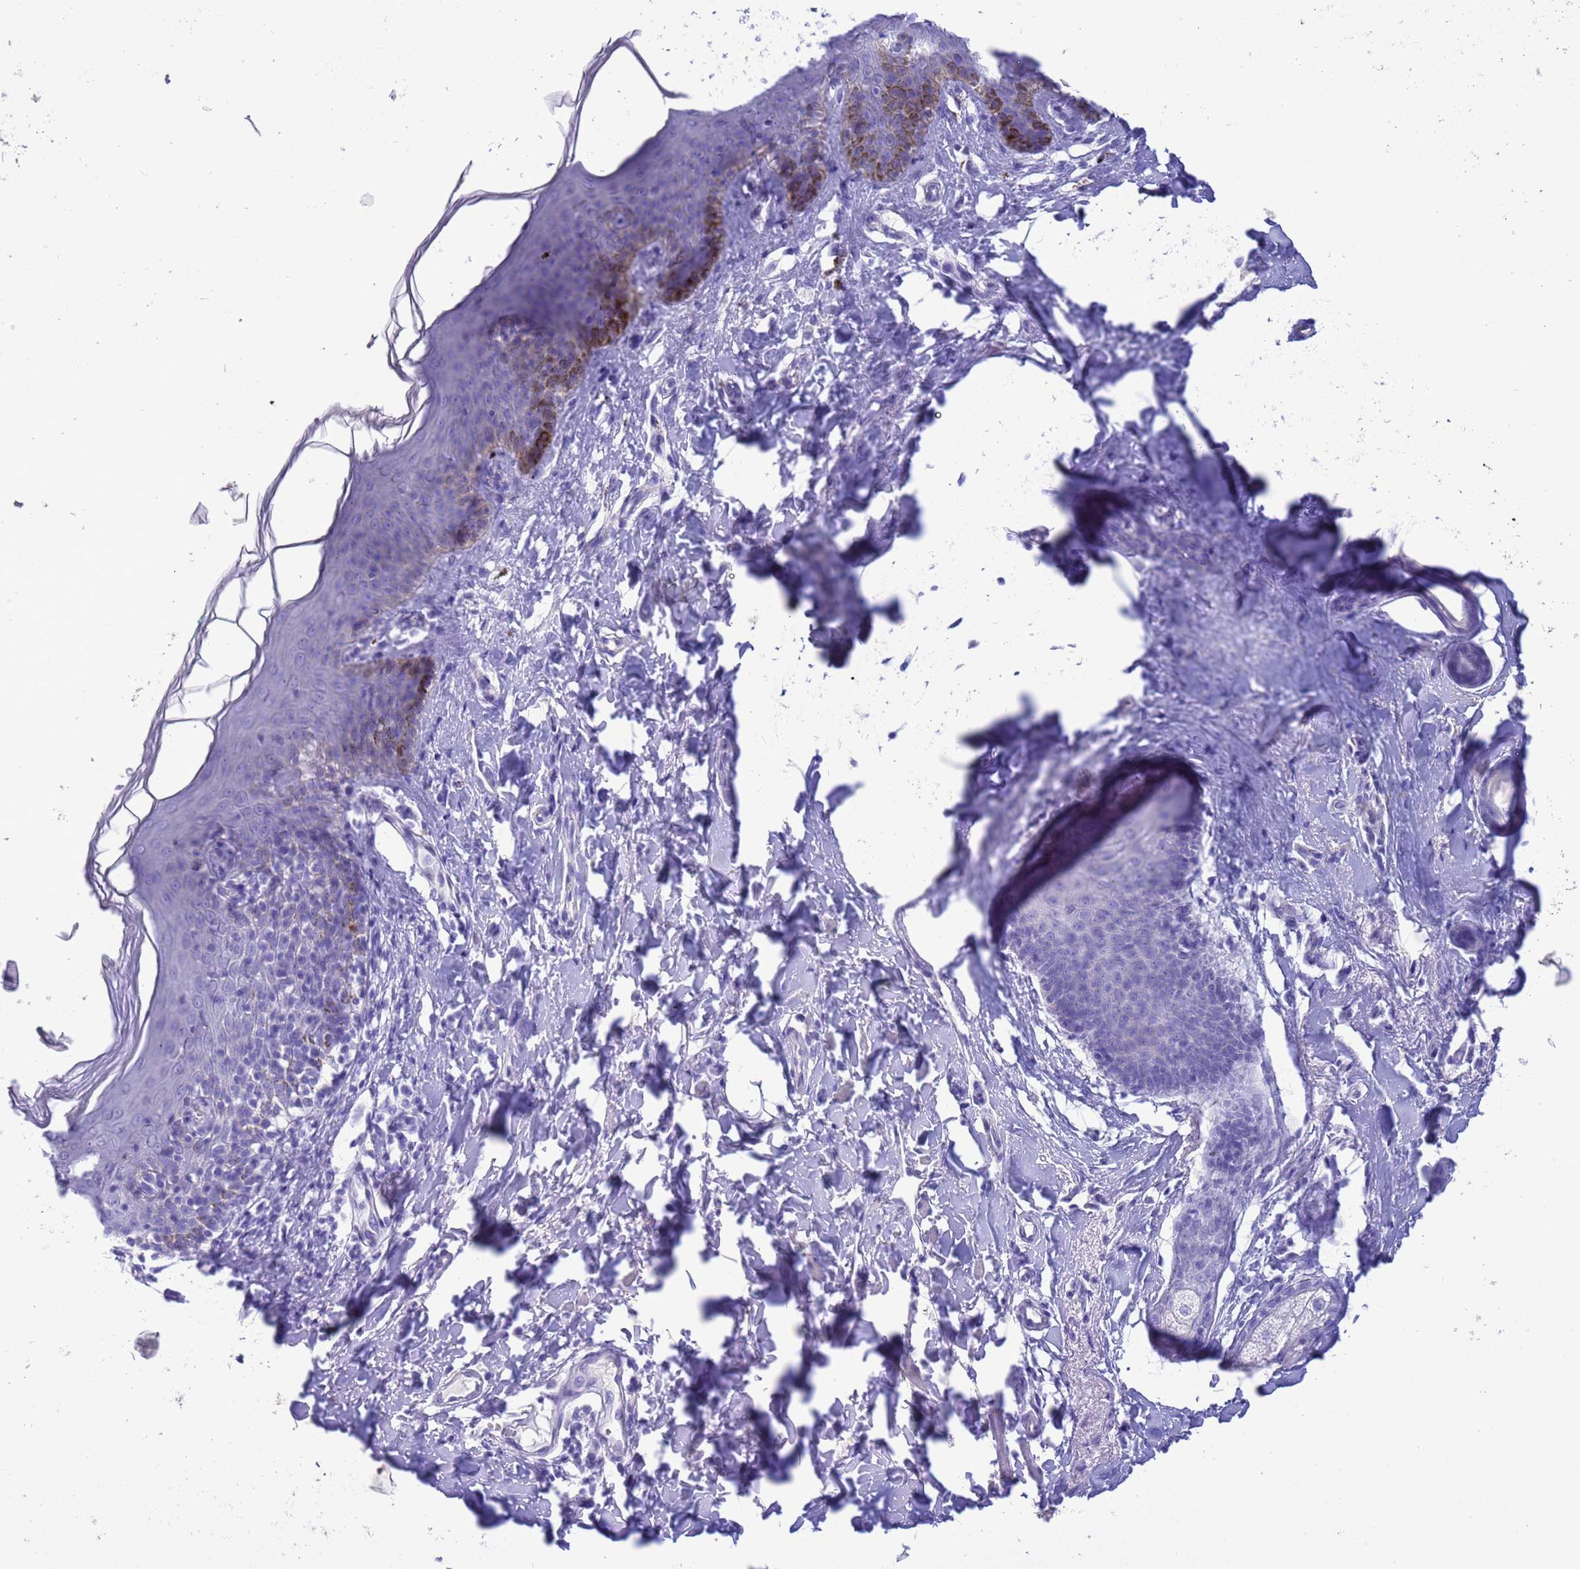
{"staining": {"intensity": "negative", "quantity": "none", "location": "none"}, "tissue": "skin", "cell_type": "Epidermal cells", "image_type": "normal", "snomed": [{"axis": "morphology", "description": "Normal tissue, NOS"}, {"axis": "topography", "description": "Vulva"}], "caption": "IHC photomicrograph of normal skin: human skin stained with DAB exhibits no significant protein staining in epidermal cells.", "gene": "GSTM1", "patient": {"sex": "female", "age": 66}}